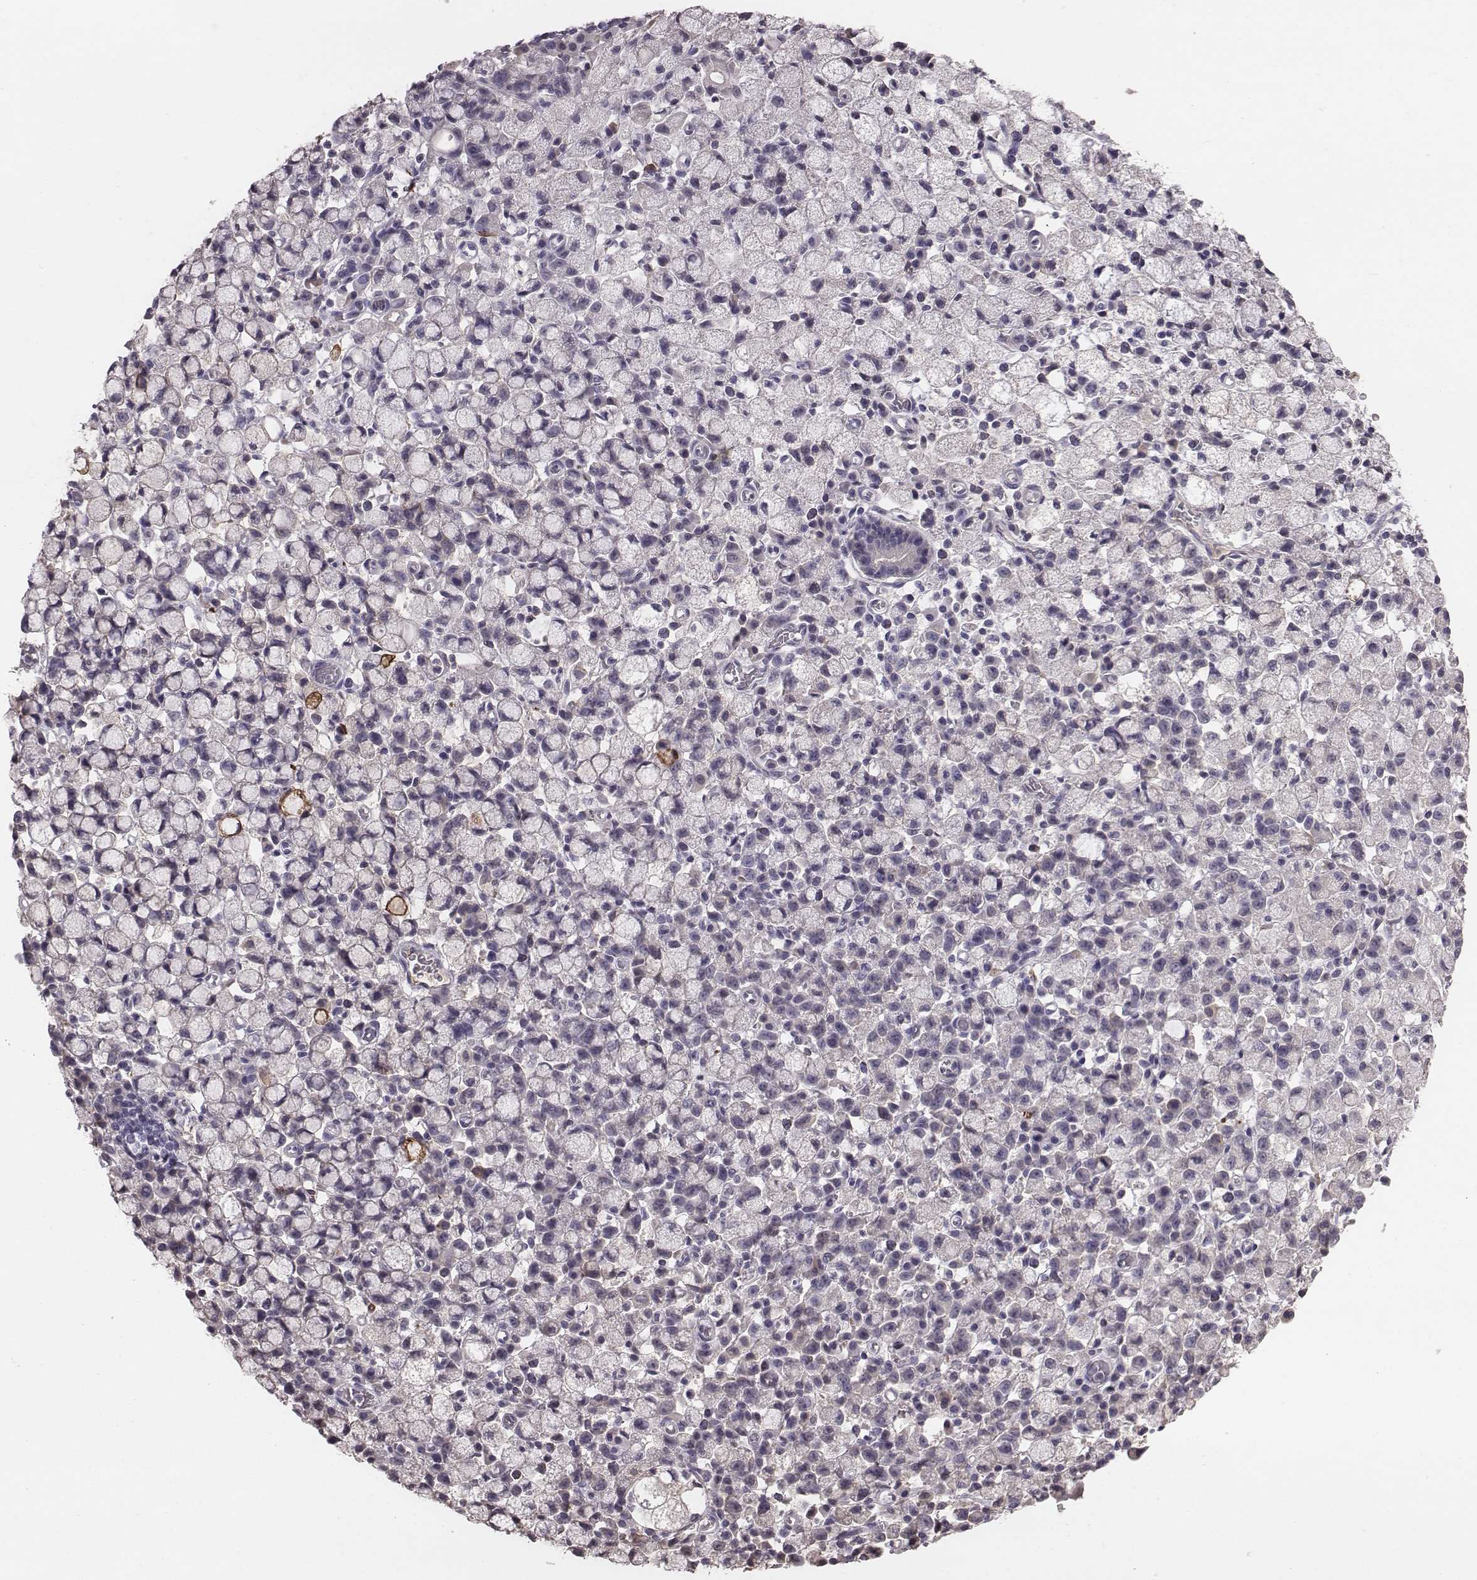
{"staining": {"intensity": "negative", "quantity": "none", "location": "none"}, "tissue": "stomach cancer", "cell_type": "Tumor cells", "image_type": "cancer", "snomed": [{"axis": "morphology", "description": "Adenocarcinoma, NOS"}, {"axis": "topography", "description": "Stomach"}], "caption": "Immunohistochemical staining of human stomach adenocarcinoma displays no significant expression in tumor cells.", "gene": "SMIM24", "patient": {"sex": "male", "age": 58}}